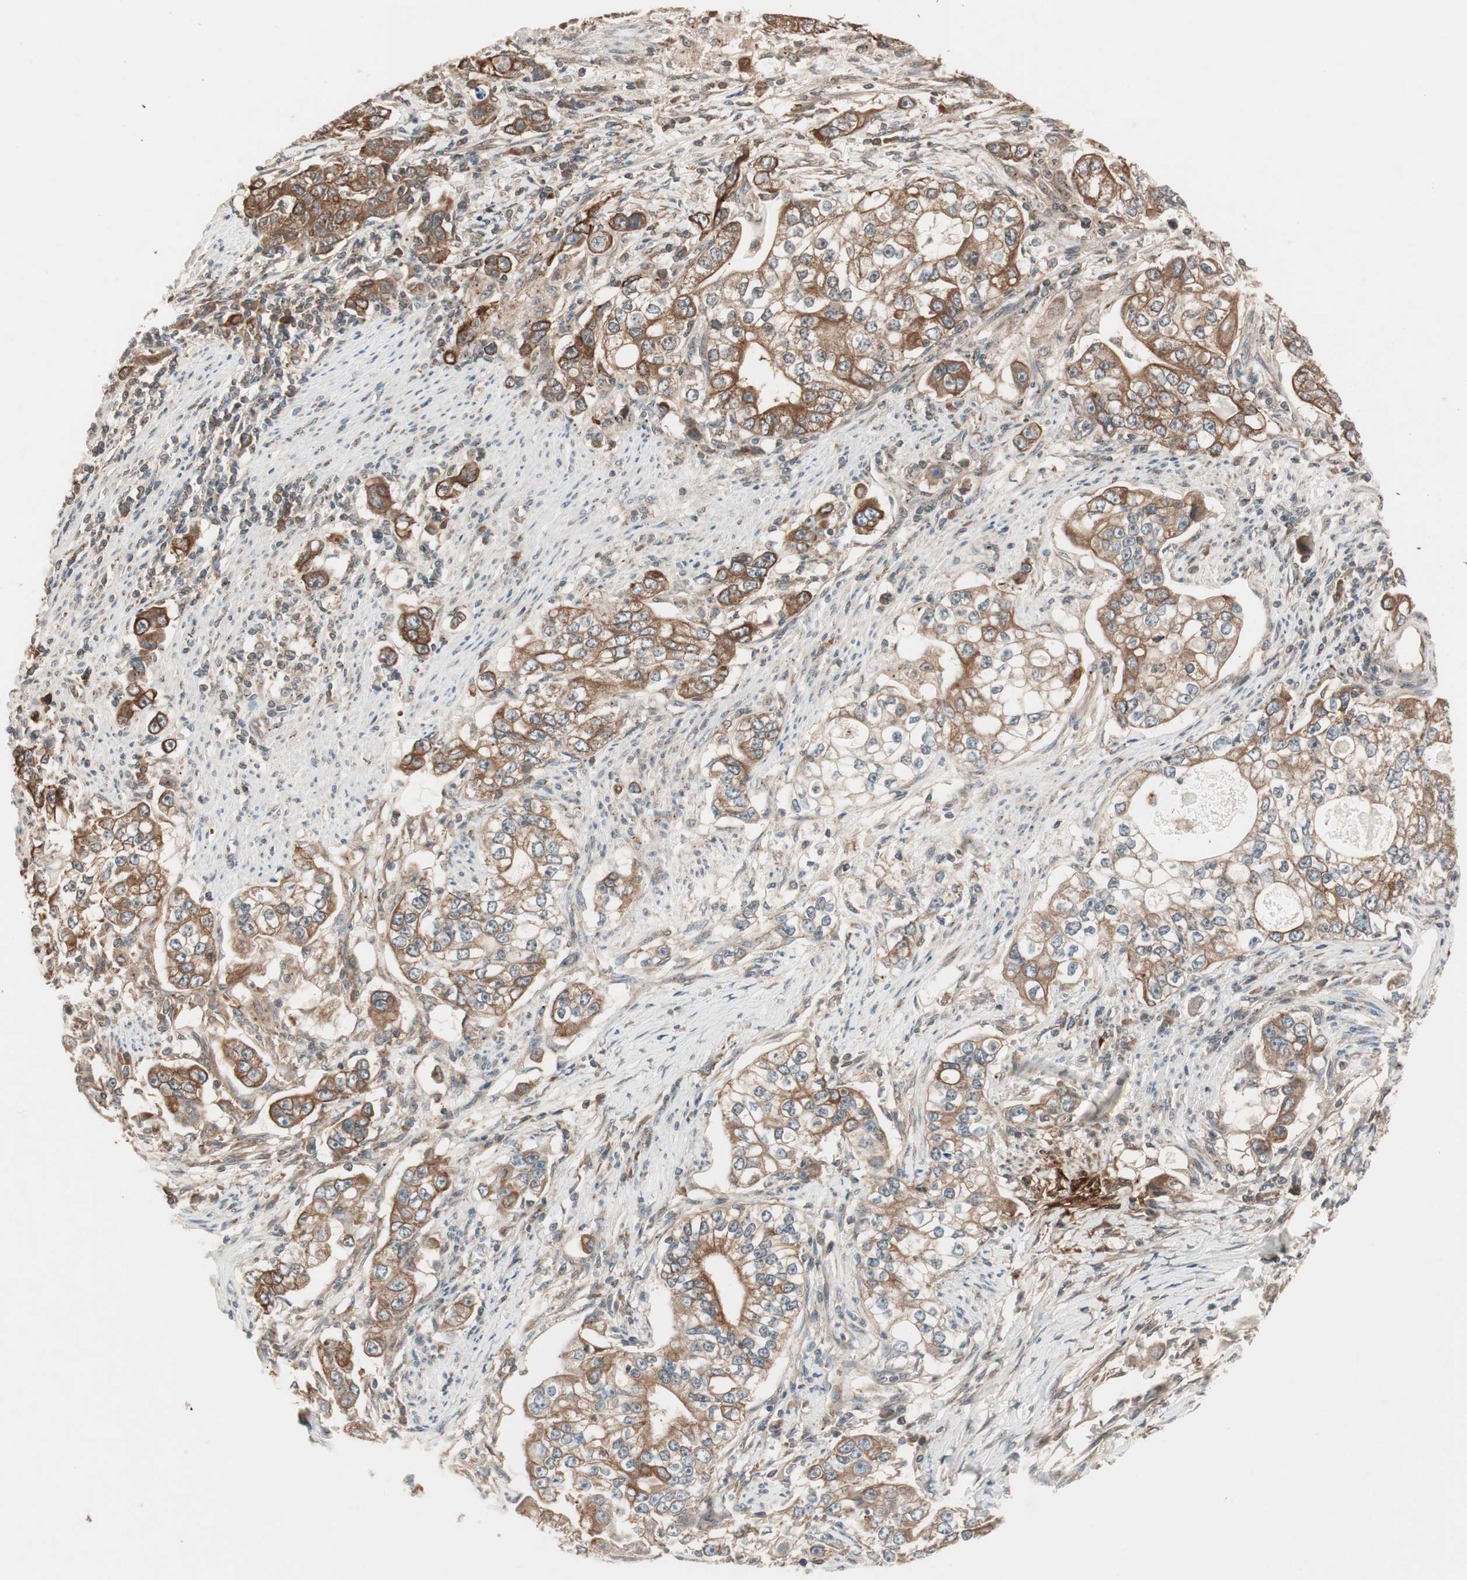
{"staining": {"intensity": "moderate", "quantity": ">75%", "location": "cytoplasmic/membranous"}, "tissue": "stomach cancer", "cell_type": "Tumor cells", "image_type": "cancer", "snomed": [{"axis": "morphology", "description": "Adenocarcinoma, NOS"}, {"axis": "topography", "description": "Stomach, lower"}], "caption": "Stomach adenocarcinoma was stained to show a protein in brown. There is medium levels of moderate cytoplasmic/membranous positivity in about >75% of tumor cells. Nuclei are stained in blue.", "gene": "FBXO5", "patient": {"sex": "female", "age": 72}}